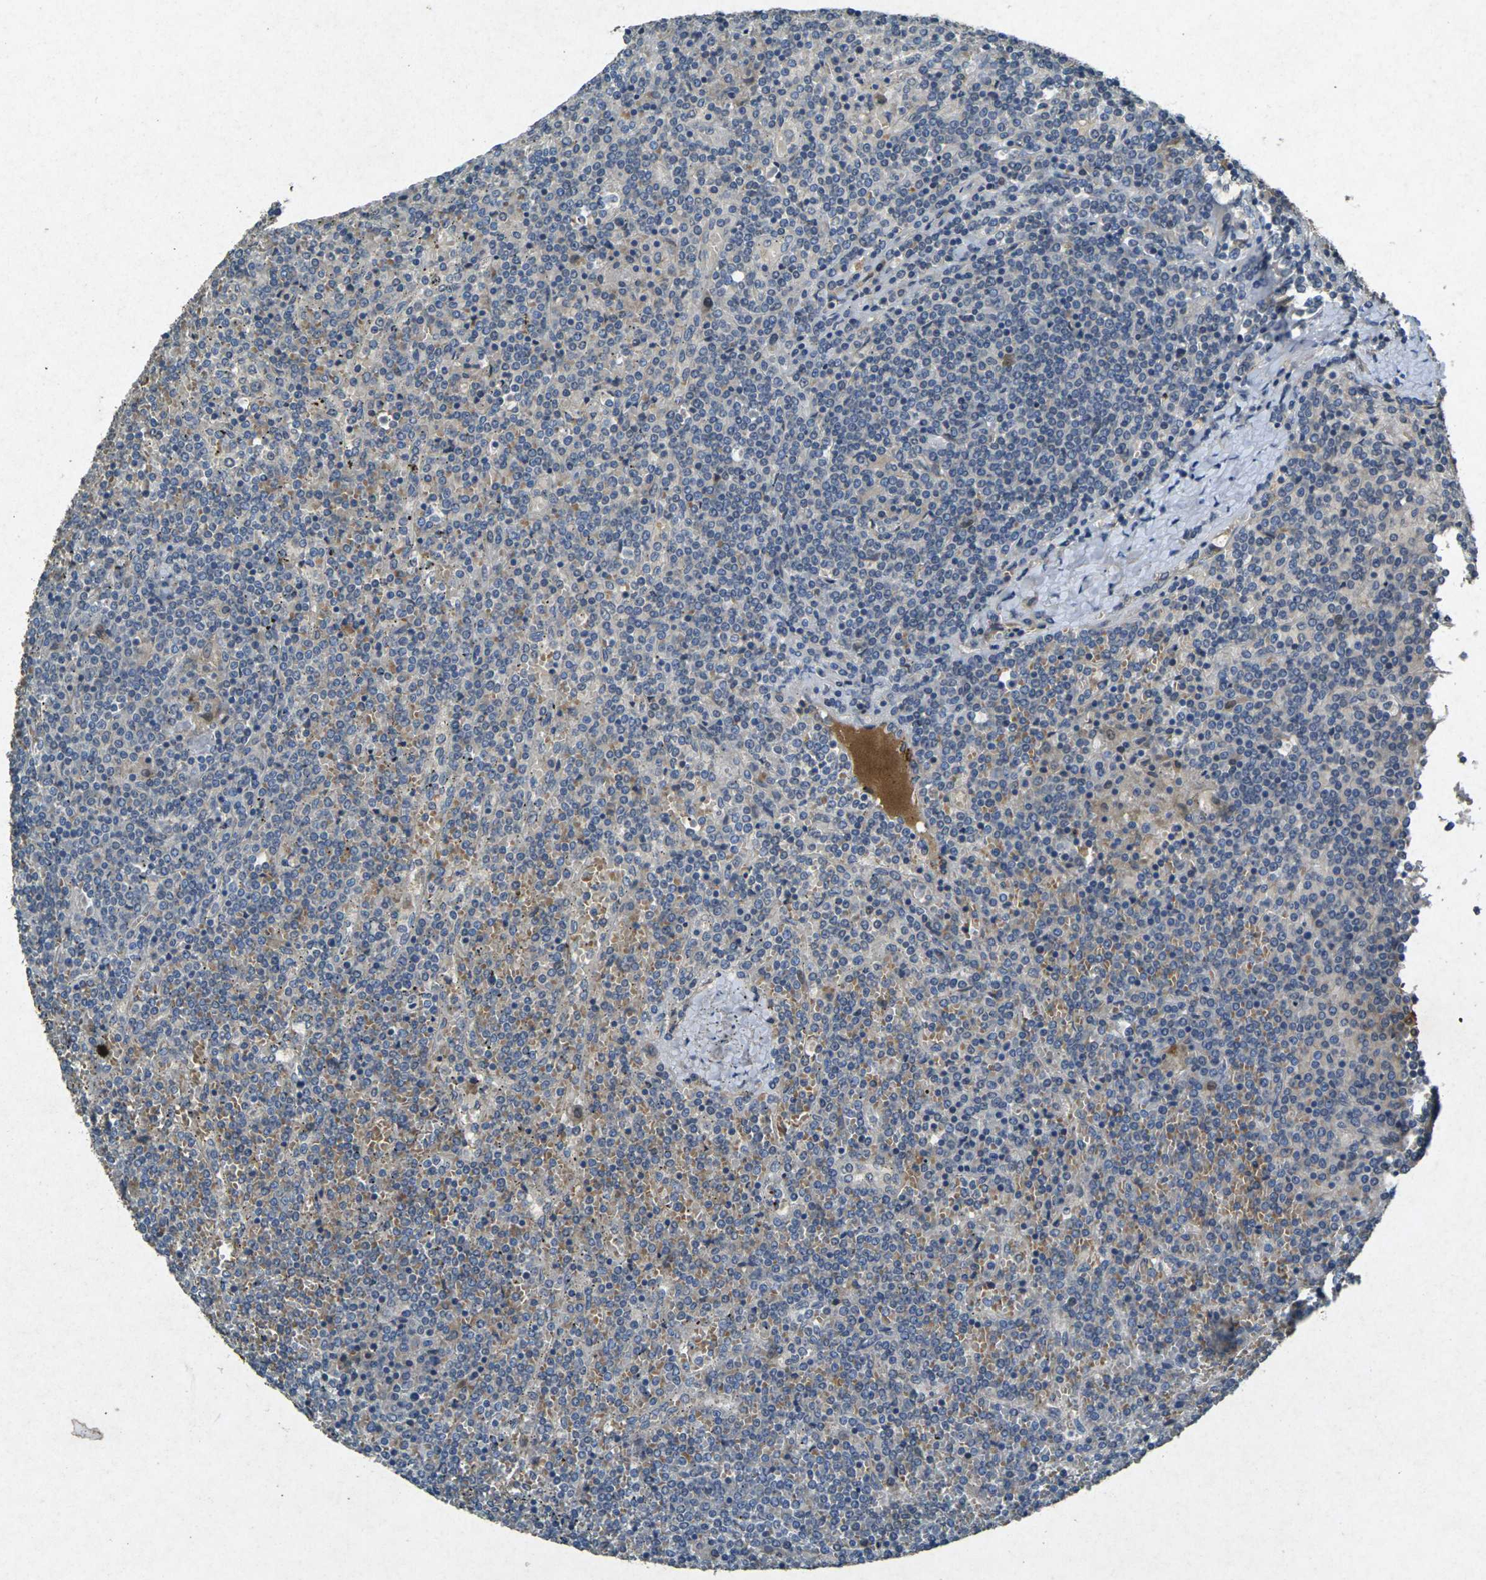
{"staining": {"intensity": "negative", "quantity": "none", "location": "none"}, "tissue": "lymphoma", "cell_type": "Tumor cells", "image_type": "cancer", "snomed": [{"axis": "morphology", "description": "Malignant lymphoma, non-Hodgkin's type, Low grade"}, {"axis": "topography", "description": "Spleen"}], "caption": "Immunohistochemistry of human malignant lymphoma, non-Hodgkin's type (low-grade) shows no expression in tumor cells.", "gene": "RGMA", "patient": {"sex": "female", "age": 19}}